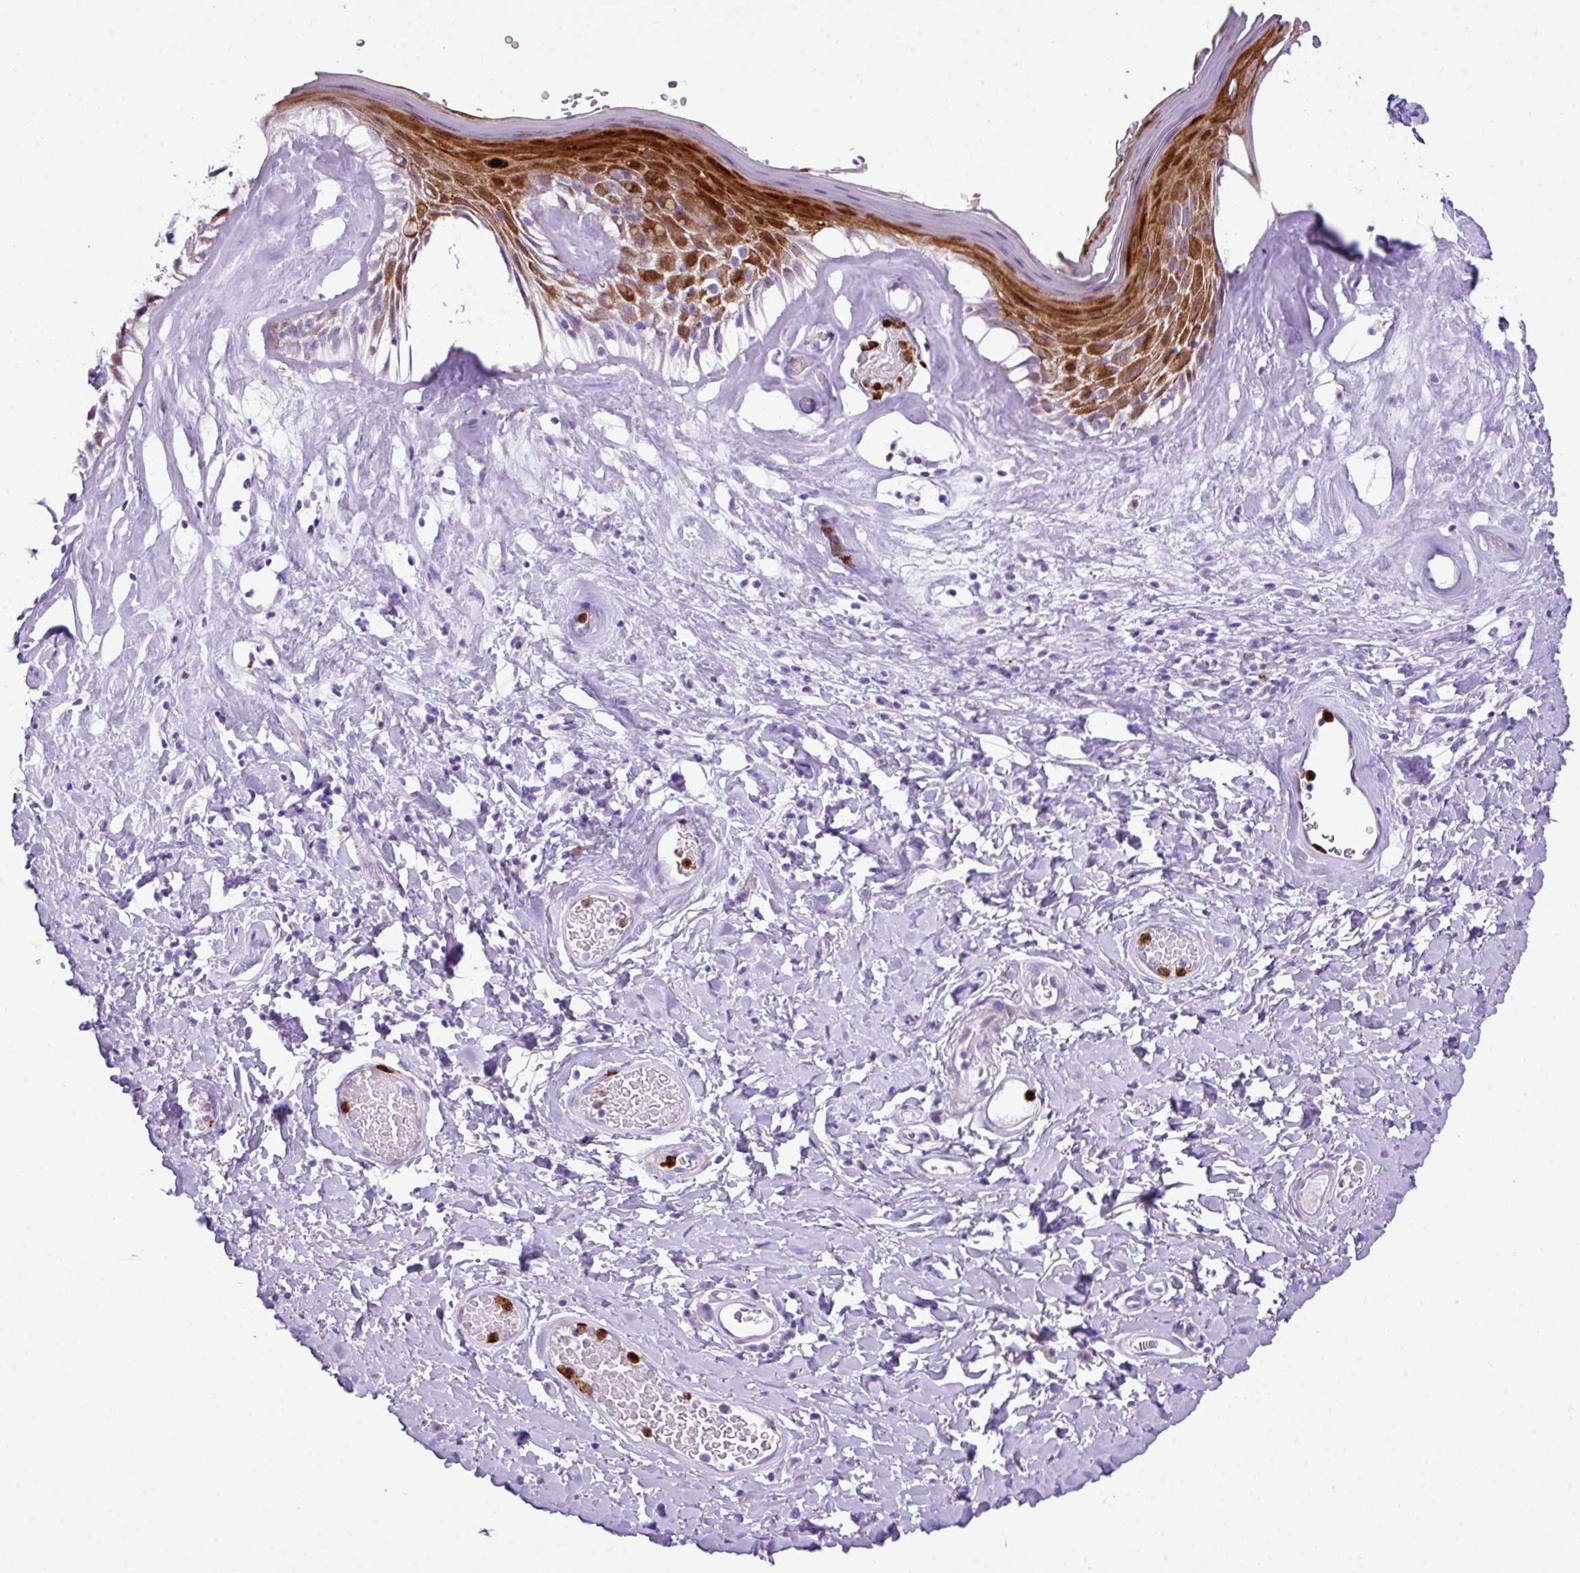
{"staining": {"intensity": "strong", "quantity": "25%-75%", "location": "cytoplasmic/membranous,nuclear"}, "tissue": "skin", "cell_type": "Epidermal cells", "image_type": "normal", "snomed": [{"axis": "morphology", "description": "Normal tissue, NOS"}, {"axis": "morphology", "description": "Inflammation, NOS"}, {"axis": "topography", "description": "Vulva"}], "caption": "Immunohistochemistry (DAB (3,3'-diaminobenzidine)) staining of normal skin displays strong cytoplasmic/membranous,nuclear protein expression in approximately 25%-75% of epidermal cells. The staining is performed using DAB brown chromogen to label protein expression. The nuclei are counter-stained blue using hematoxylin.", "gene": "RCAN2", "patient": {"sex": "female", "age": 86}}